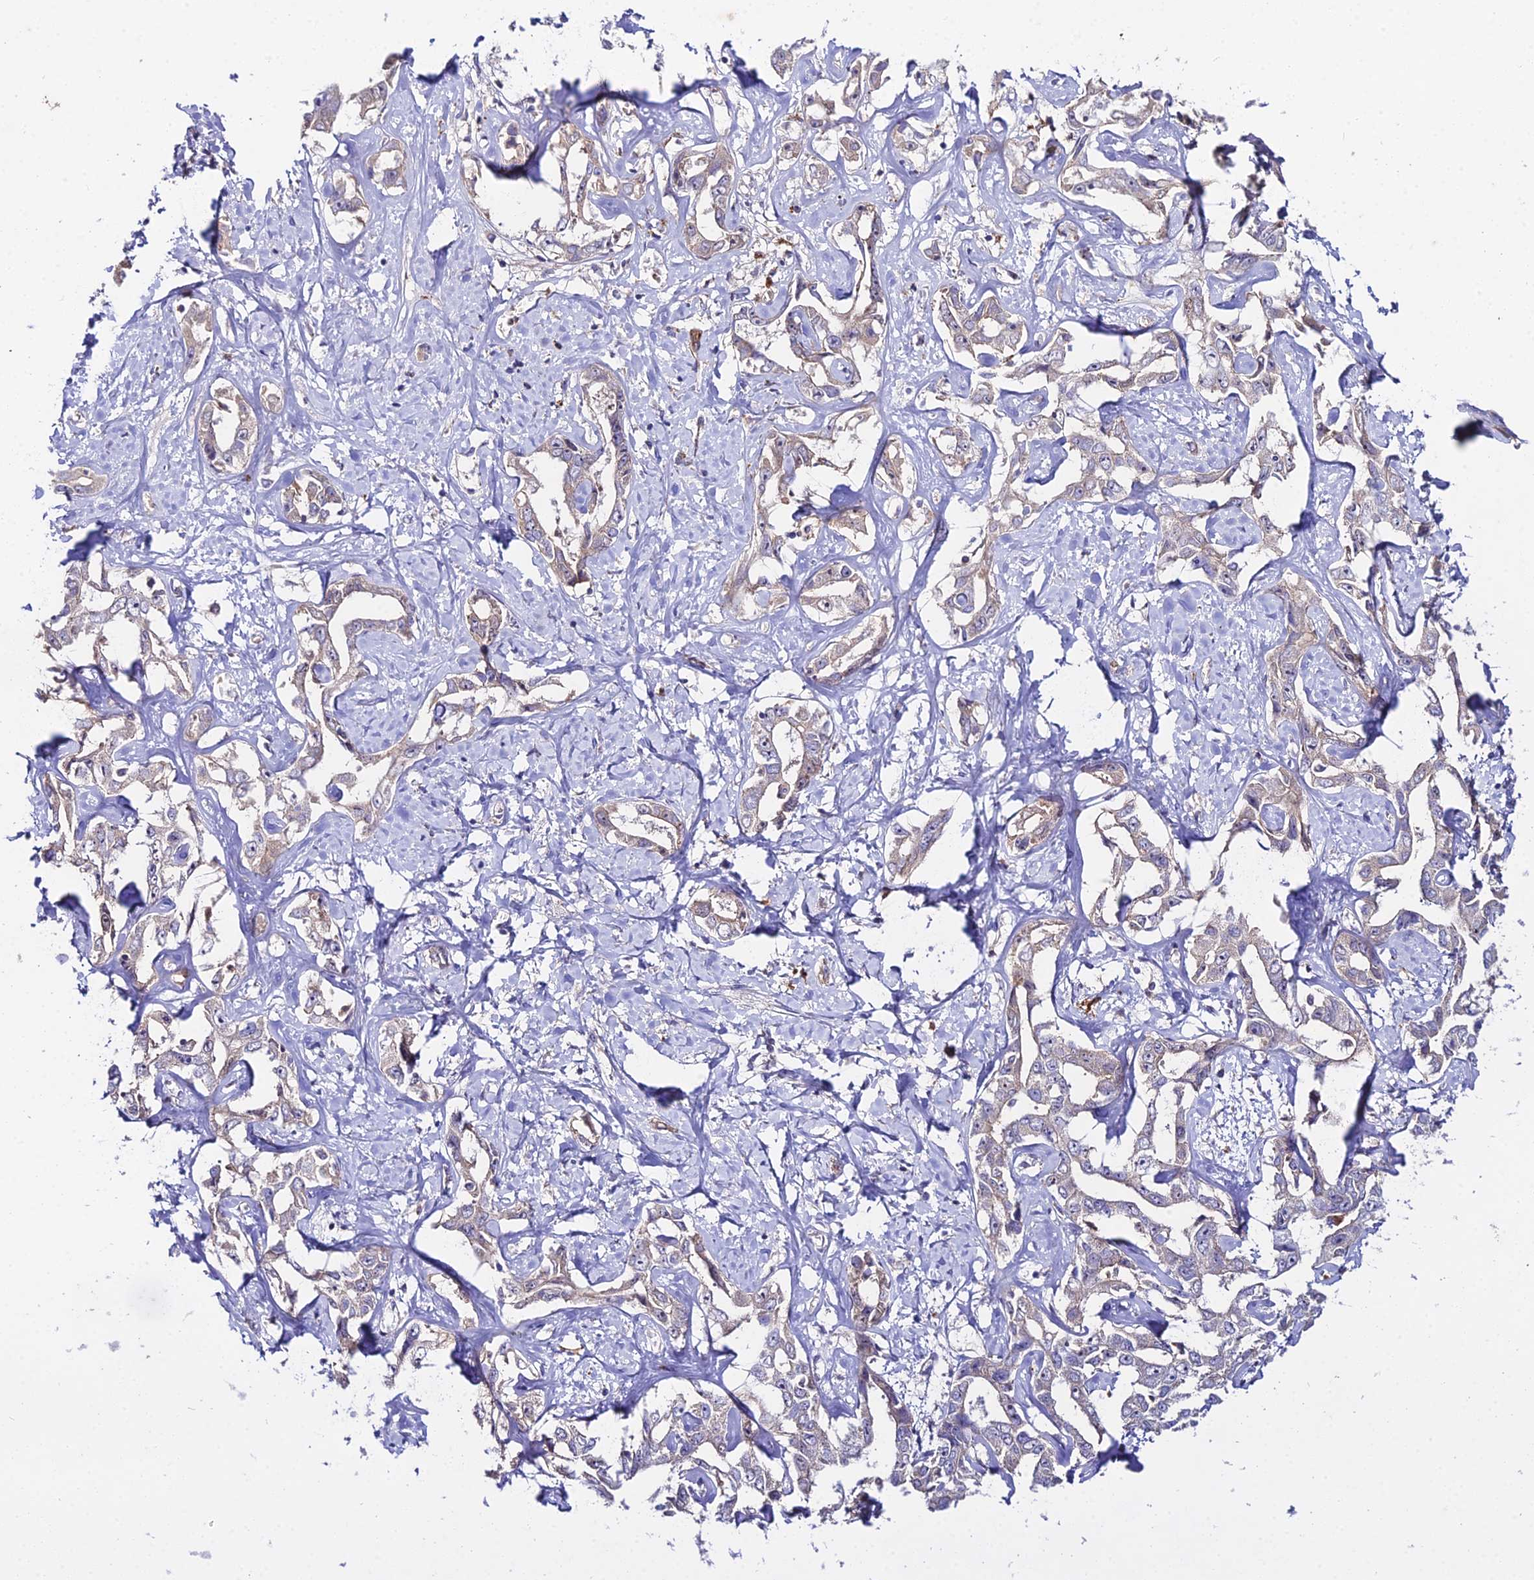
{"staining": {"intensity": "negative", "quantity": "none", "location": "none"}, "tissue": "liver cancer", "cell_type": "Tumor cells", "image_type": "cancer", "snomed": [{"axis": "morphology", "description": "Cholangiocarcinoma"}, {"axis": "topography", "description": "Liver"}], "caption": "This histopathology image is of liver cholangiocarcinoma stained with immunohistochemistry to label a protein in brown with the nuclei are counter-stained blue. There is no staining in tumor cells. (Brightfield microscopy of DAB immunohistochemistry (IHC) at high magnification).", "gene": "EID2", "patient": {"sex": "male", "age": 59}}